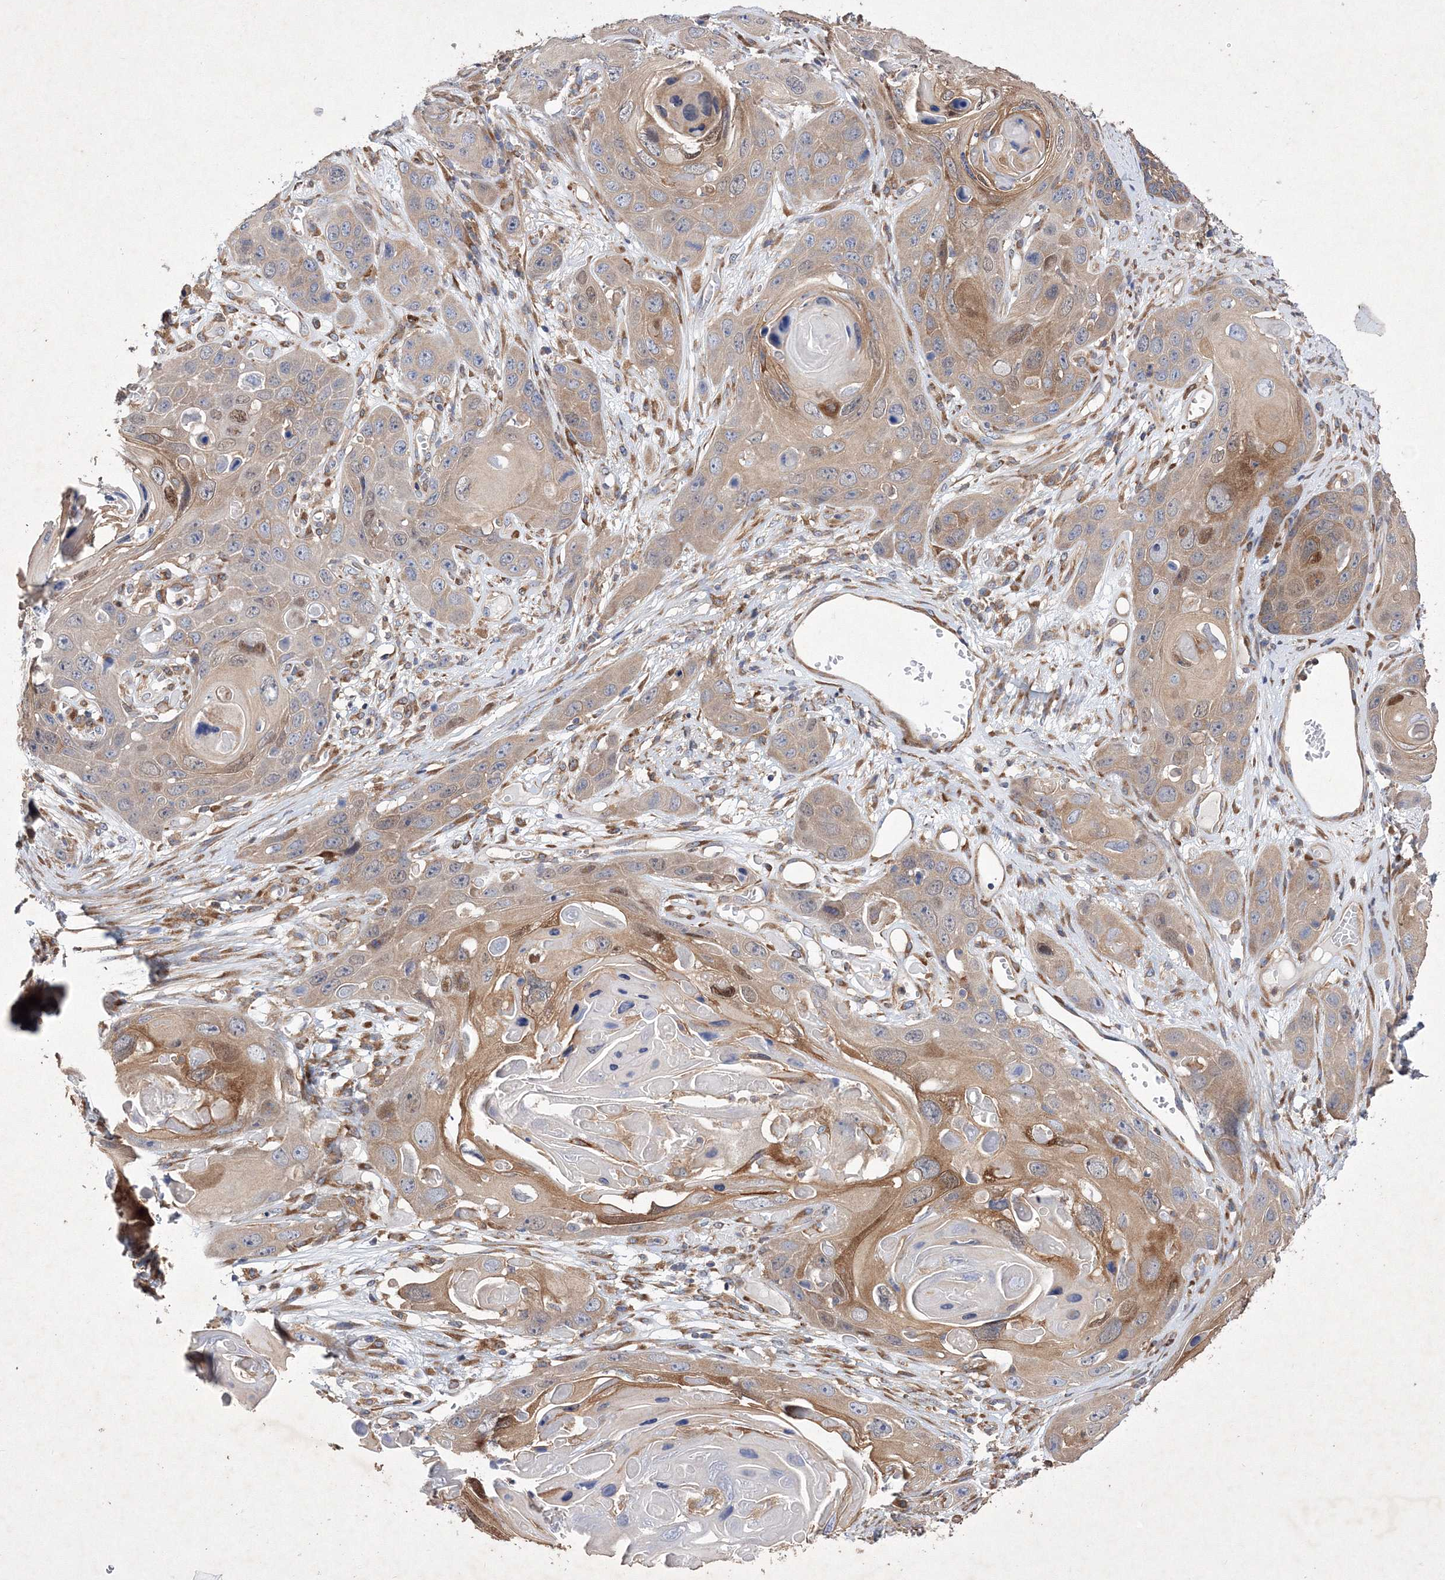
{"staining": {"intensity": "moderate", "quantity": "25%-75%", "location": "cytoplasmic/membranous"}, "tissue": "skin cancer", "cell_type": "Tumor cells", "image_type": "cancer", "snomed": [{"axis": "morphology", "description": "Squamous cell carcinoma, NOS"}, {"axis": "topography", "description": "Skin"}], "caption": "Protein staining by IHC demonstrates moderate cytoplasmic/membranous expression in about 25%-75% of tumor cells in skin squamous cell carcinoma.", "gene": "SNX18", "patient": {"sex": "male", "age": 55}}